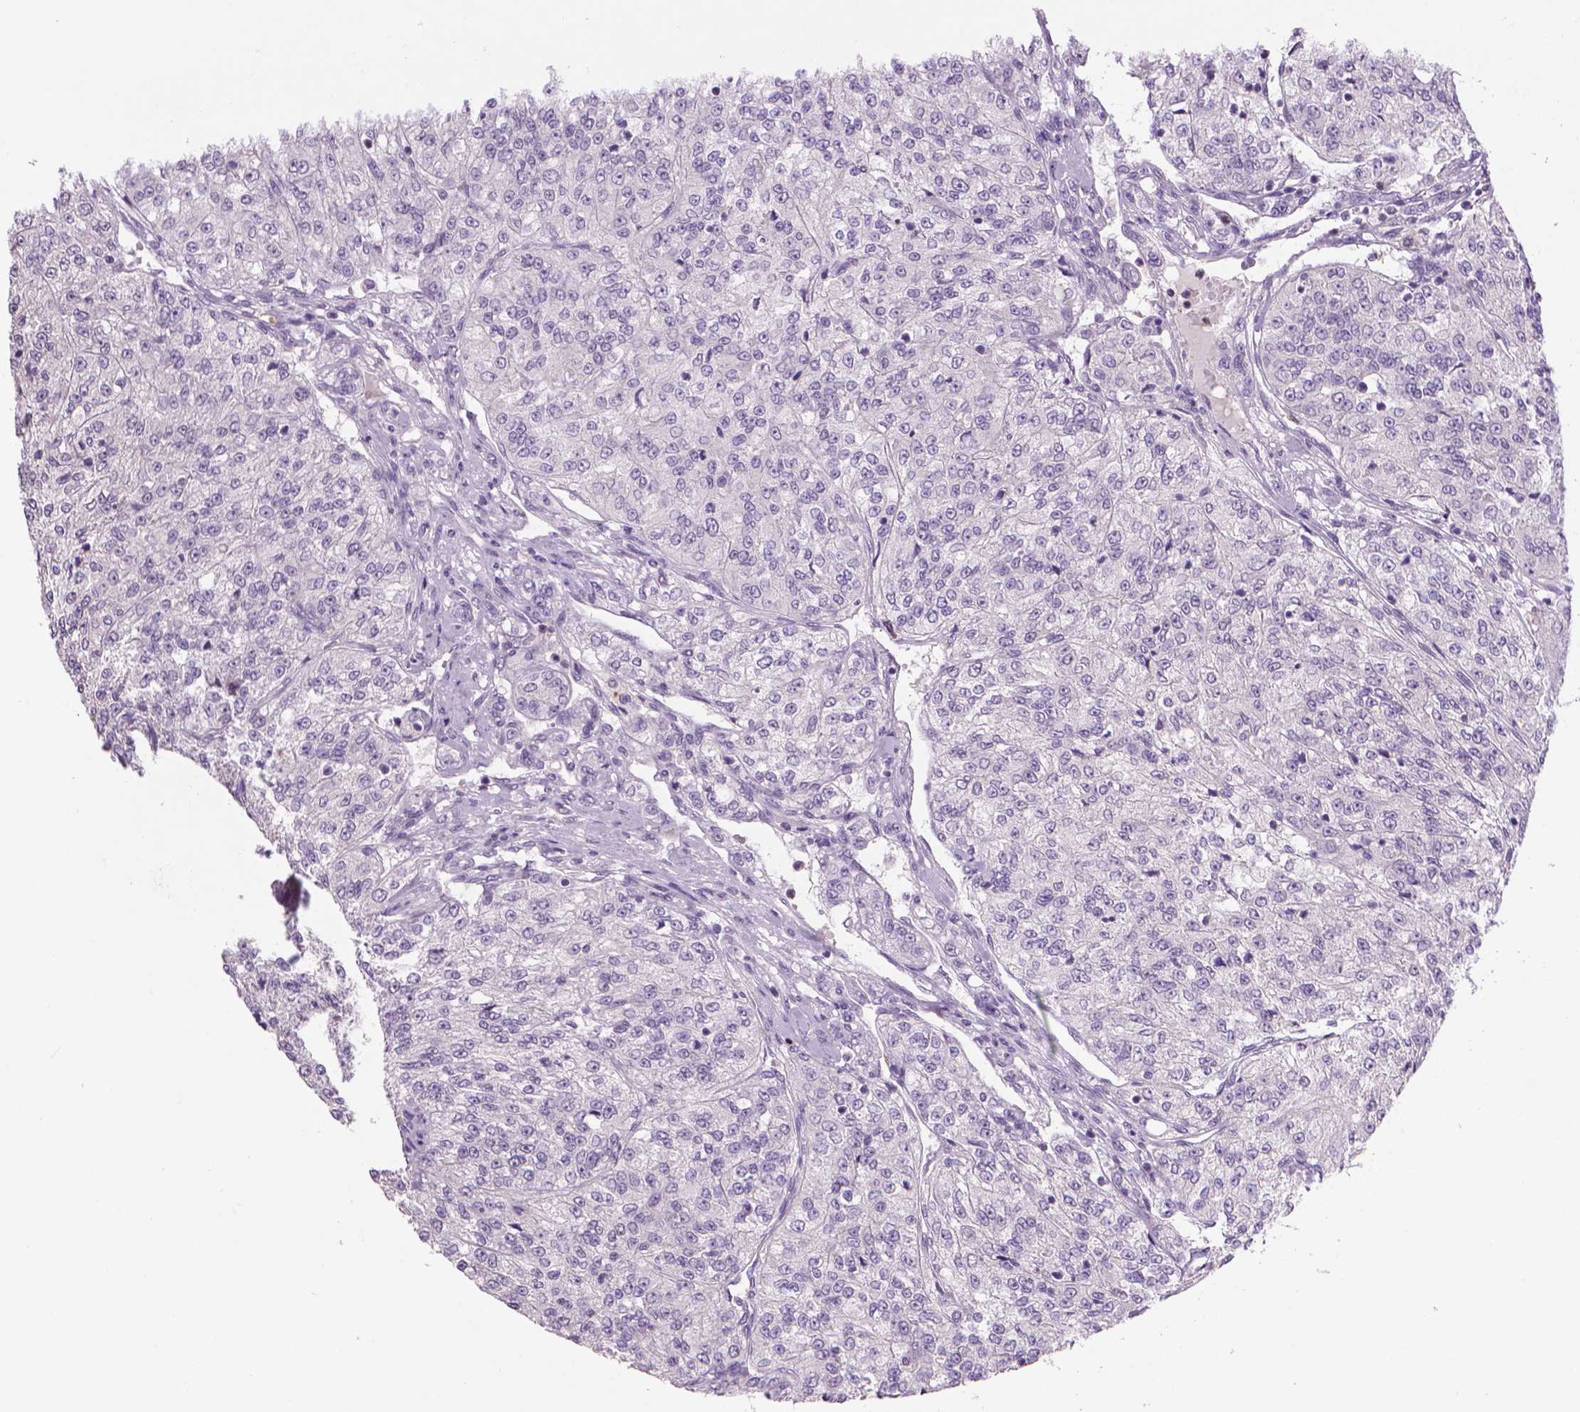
{"staining": {"intensity": "negative", "quantity": "none", "location": "none"}, "tissue": "renal cancer", "cell_type": "Tumor cells", "image_type": "cancer", "snomed": [{"axis": "morphology", "description": "Adenocarcinoma, NOS"}, {"axis": "topography", "description": "Kidney"}], "caption": "Tumor cells show no significant positivity in renal cancer (adenocarcinoma).", "gene": "CDKN2D", "patient": {"sex": "female", "age": 63}}